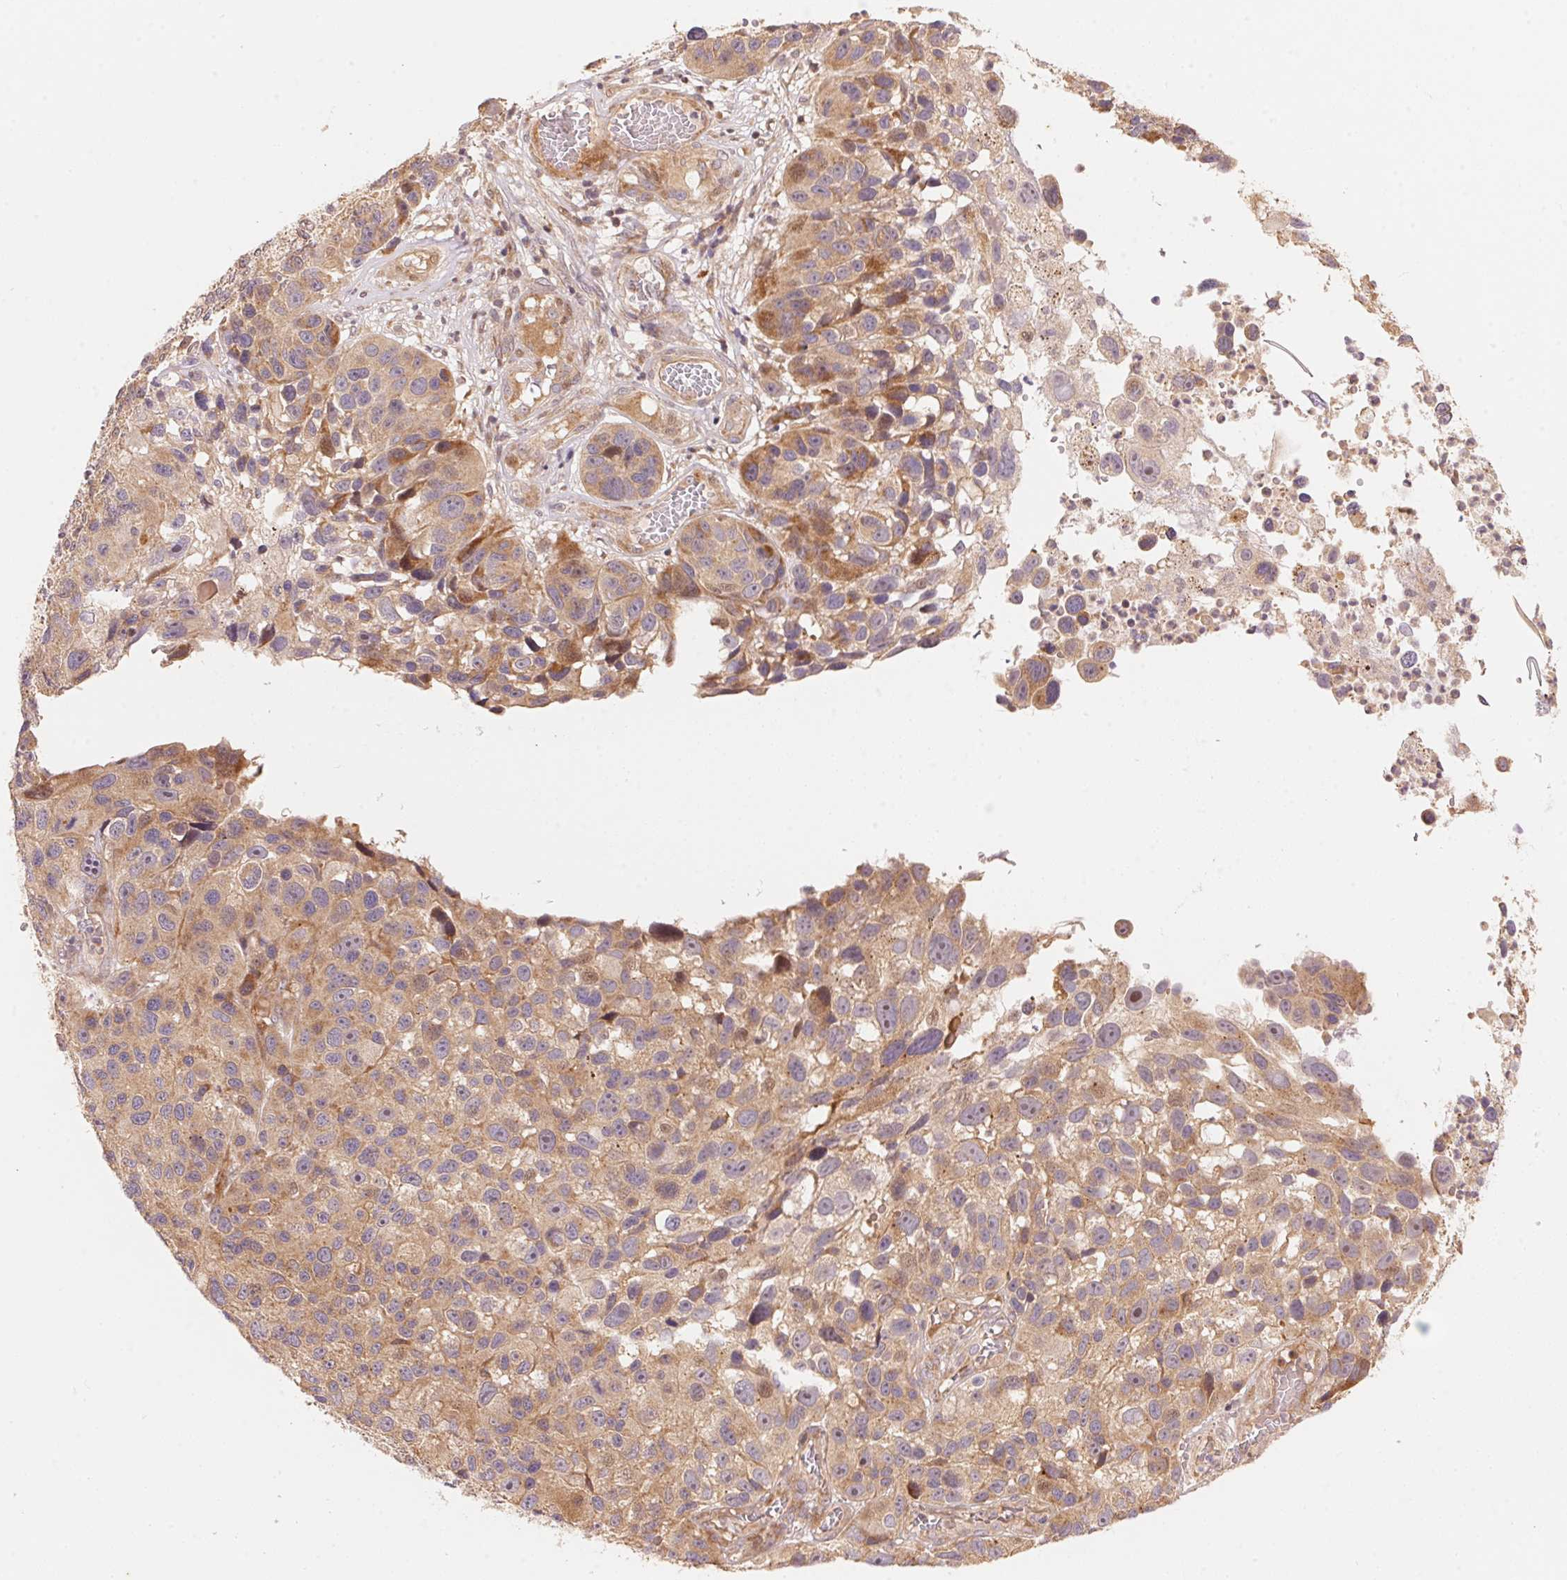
{"staining": {"intensity": "weak", "quantity": "25%-75%", "location": "cytoplasmic/membranous"}, "tissue": "melanoma", "cell_type": "Tumor cells", "image_type": "cancer", "snomed": [{"axis": "morphology", "description": "Malignant melanoma, NOS"}, {"axis": "topography", "description": "Skin"}], "caption": "About 25%-75% of tumor cells in human melanoma show weak cytoplasmic/membranous protein expression as visualized by brown immunohistochemical staining.", "gene": "TNIP2", "patient": {"sex": "male", "age": 53}}